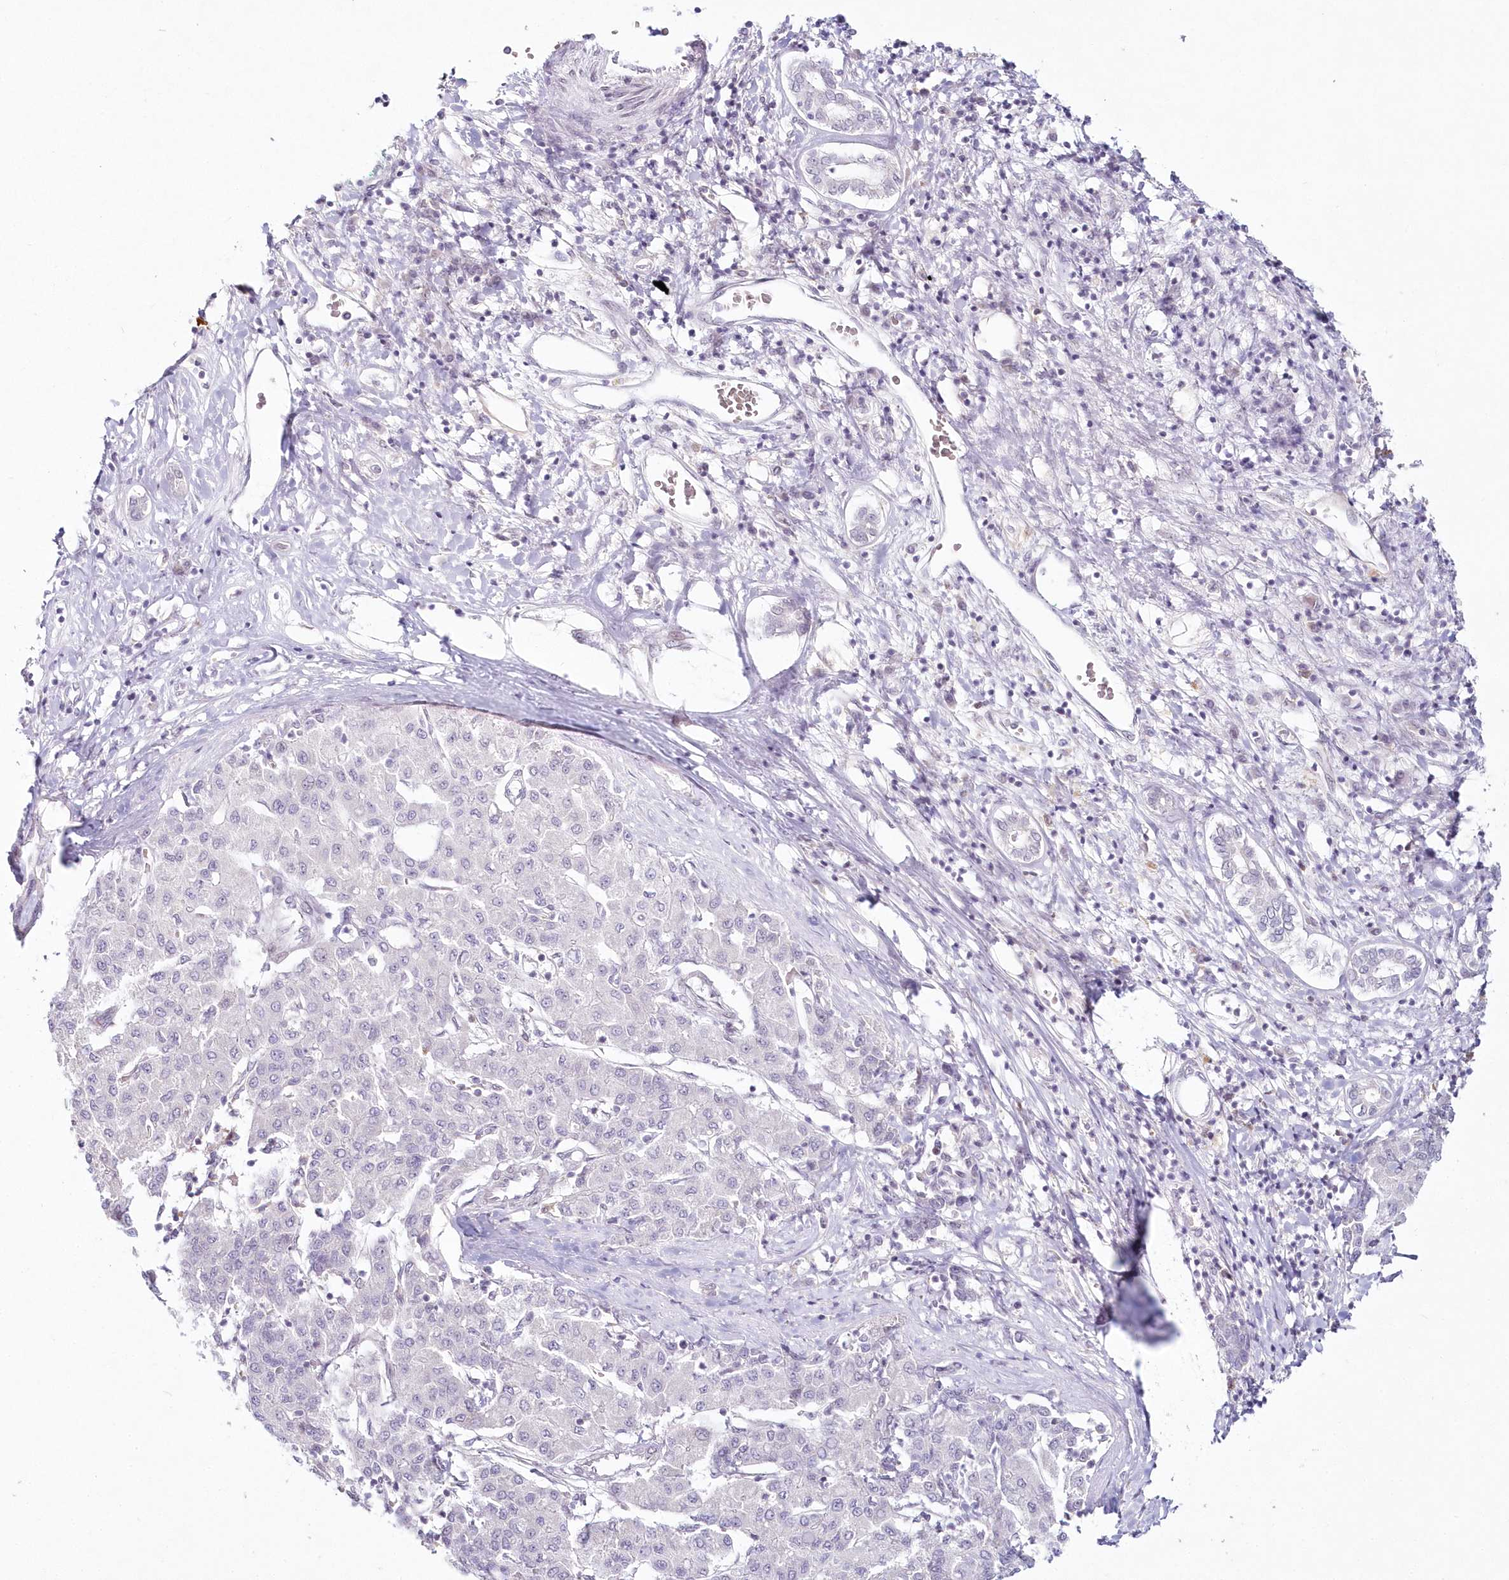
{"staining": {"intensity": "negative", "quantity": "none", "location": "none"}, "tissue": "liver cancer", "cell_type": "Tumor cells", "image_type": "cancer", "snomed": [{"axis": "morphology", "description": "Carcinoma, Hepatocellular, NOS"}, {"axis": "topography", "description": "Liver"}], "caption": "There is no significant staining in tumor cells of hepatocellular carcinoma (liver).", "gene": "HYCC2", "patient": {"sex": "male", "age": 65}}